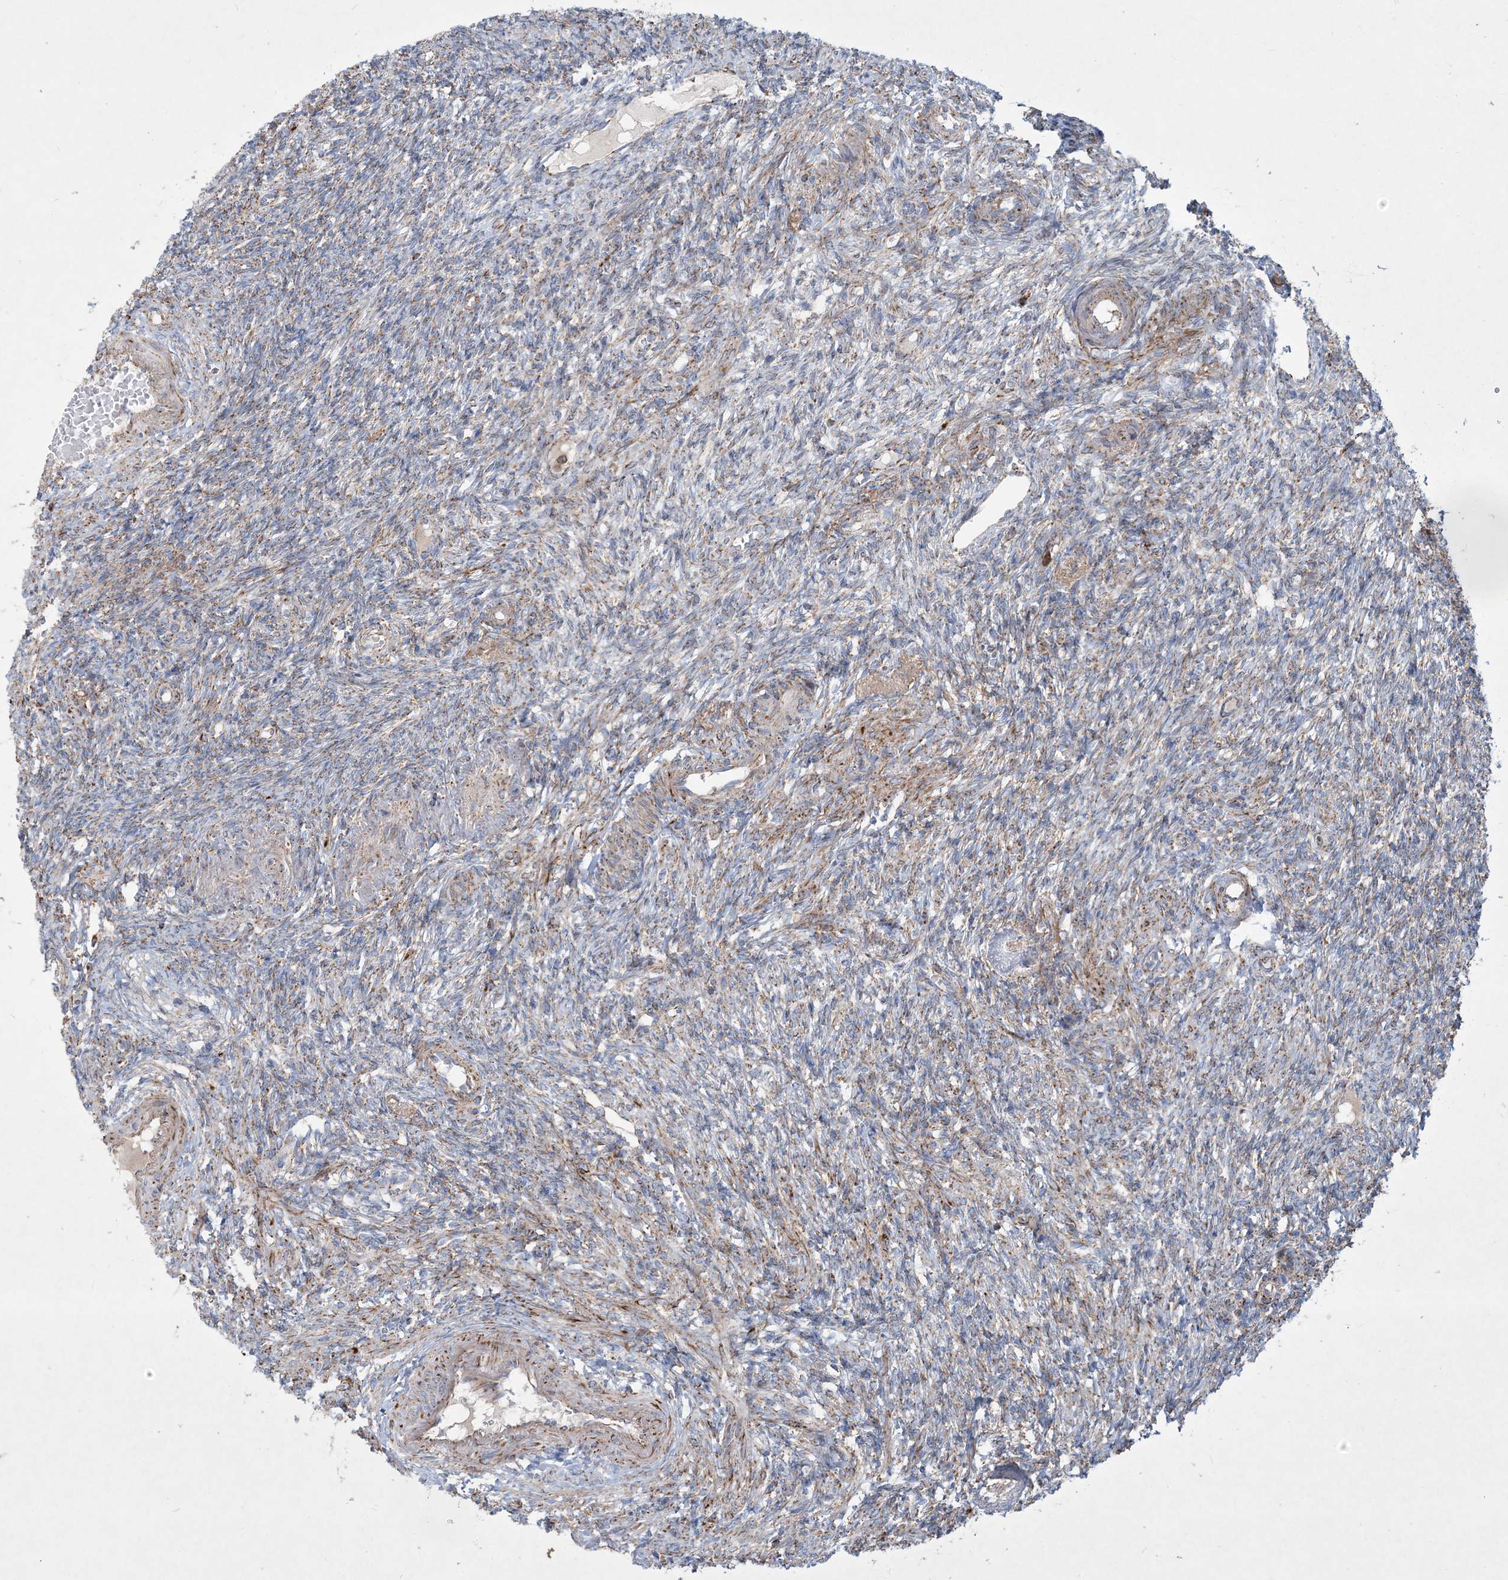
{"staining": {"intensity": "moderate", "quantity": "<25%", "location": "cytoplasmic/membranous"}, "tissue": "ovary", "cell_type": "Ovarian stroma cells", "image_type": "normal", "snomed": [{"axis": "morphology", "description": "Normal tissue, NOS"}, {"axis": "topography", "description": "Ovary"}], "caption": "Immunohistochemical staining of normal human ovary demonstrates moderate cytoplasmic/membranous protein expression in approximately <25% of ovarian stroma cells. (IHC, brightfield microscopy, high magnification).", "gene": "BEND4", "patient": {"sex": "female", "age": 27}}